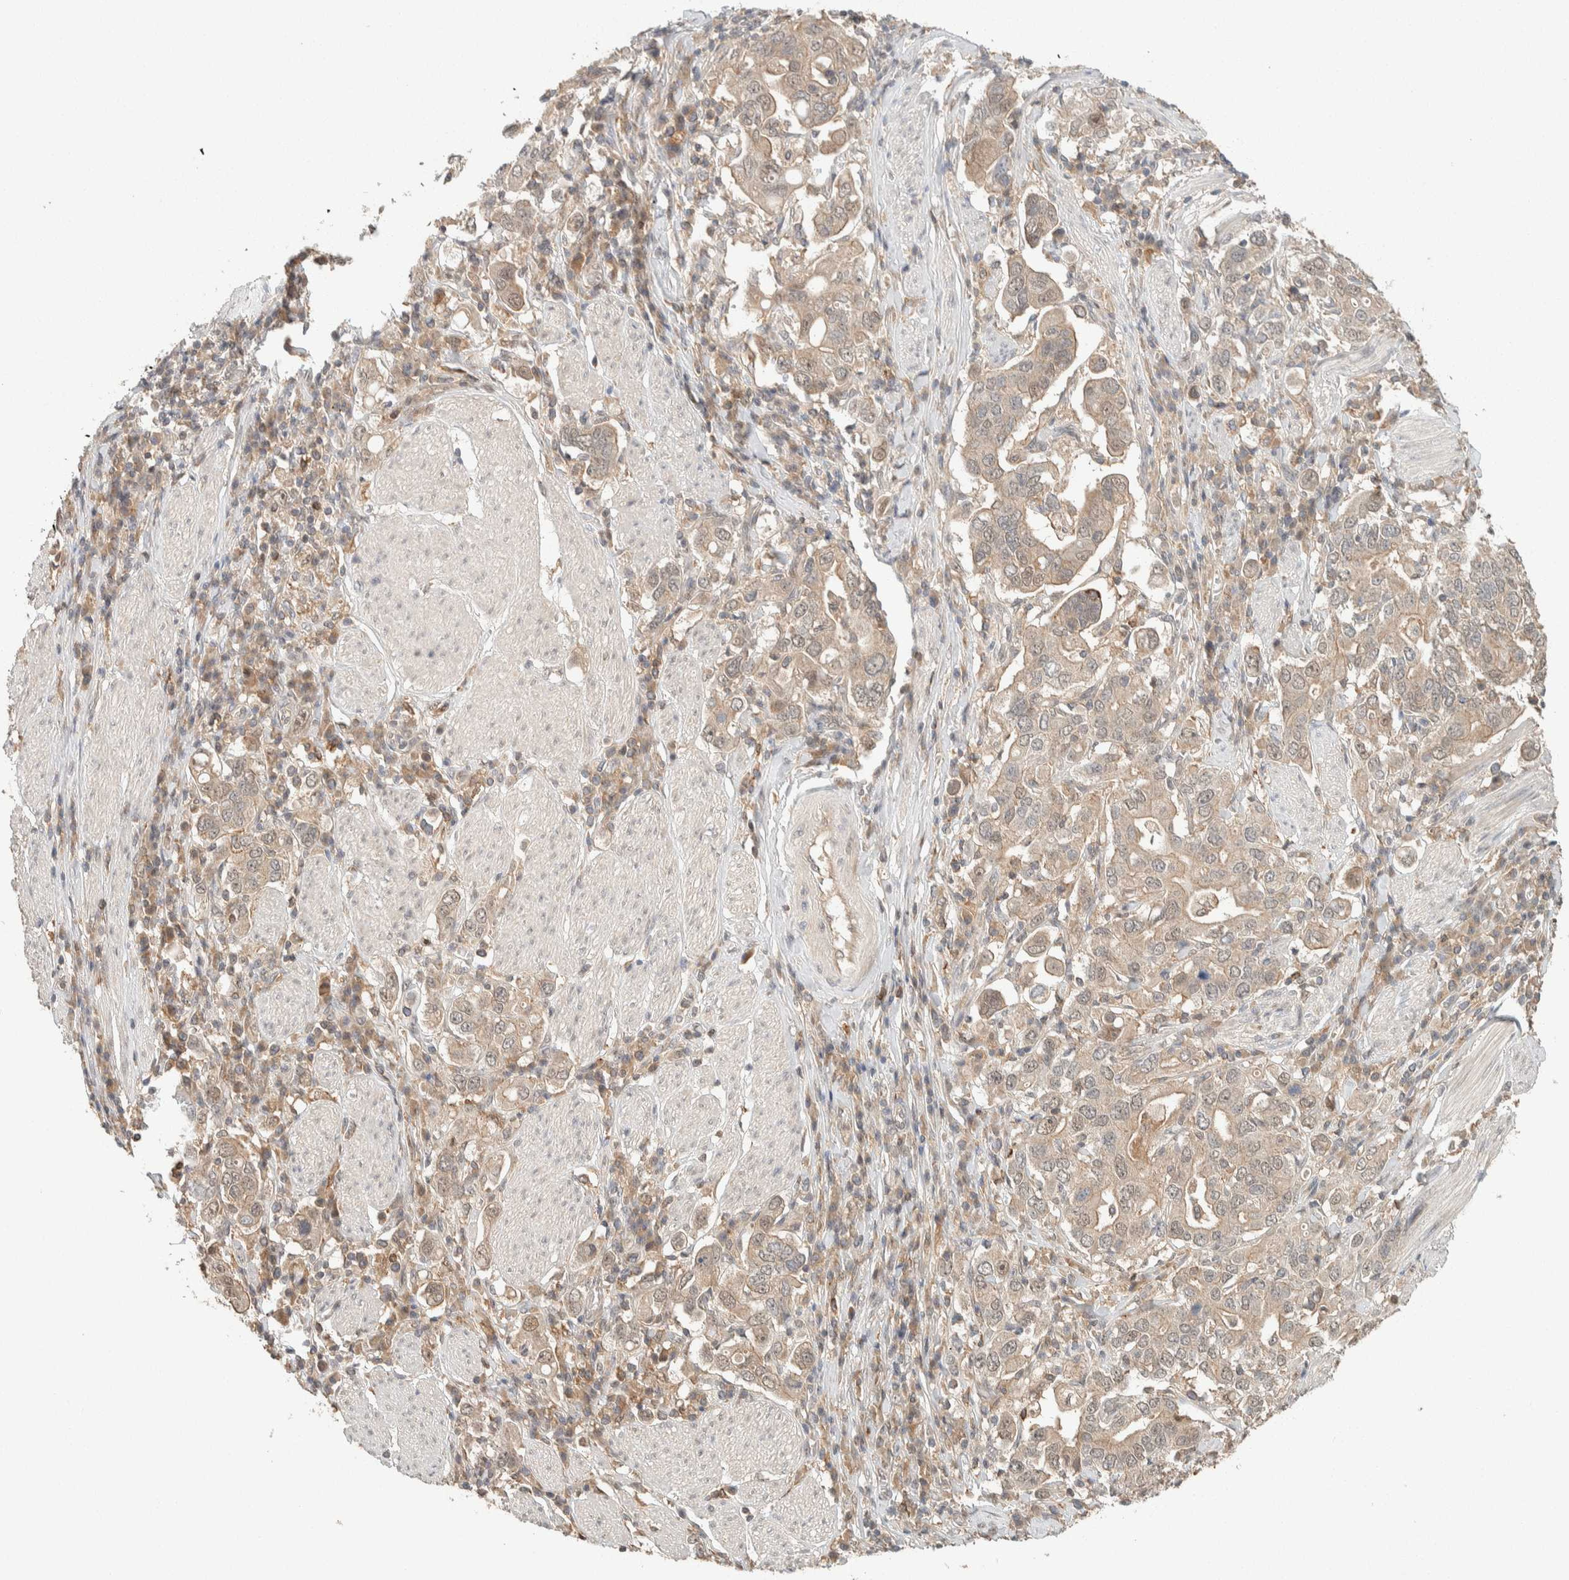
{"staining": {"intensity": "weak", "quantity": ">75%", "location": "cytoplasmic/membranous,nuclear"}, "tissue": "stomach cancer", "cell_type": "Tumor cells", "image_type": "cancer", "snomed": [{"axis": "morphology", "description": "Adenocarcinoma, NOS"}, {"axis": "topography", "description": "Stomach, upper"}], "caption": "Protein staining of adenocarcinoma (stomach) tissue demonstrates weak cytoplasmic/membranous and nuclear positivity in approximately >75% of tumor cells.", "gene": "ZNF567", "patient": {"sex": "male", "age": 62}}